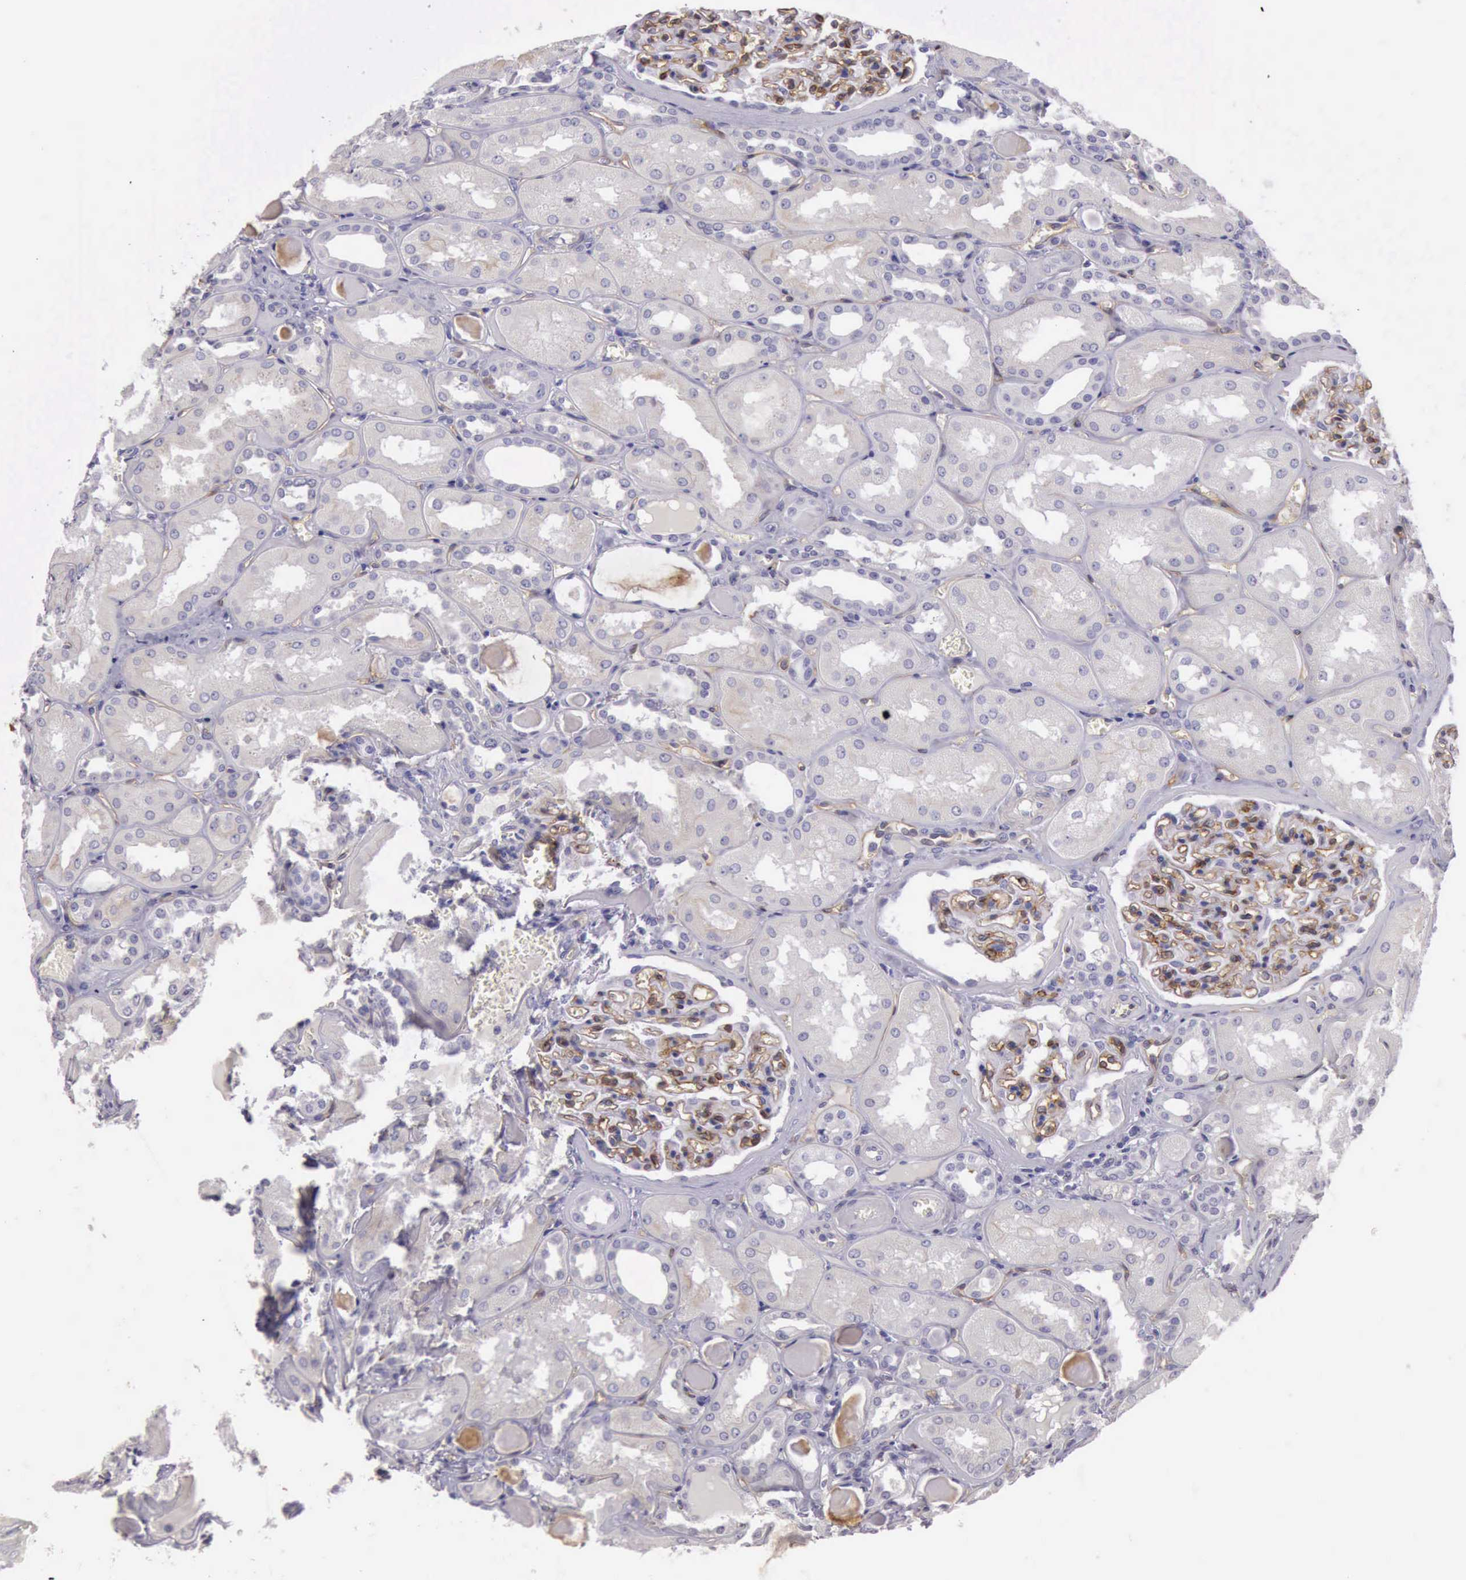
{"staining": {"intensity": "moderate", "quantity": "25%-75%", "location": "cytoplasmic/membranous,nuclear"}, "tissue": "kidney", "cell_type": "Cells in glomeruli", "image_type": "normal", "snomed": [{"axis": "morphology", "description": "Normal tissue, NOS"}, {"axis": "topography", "description": "Kidney"}], "caption": "Immunohistochemistry (IHC) of normal kidney shows medium levels of moderate cytoplasmic/membranous,nuclear expression in approximately 25%-75% of cells in glomeruli.", "gene": "TCEANC", "patient": {"sex": "male", "age": 61}}